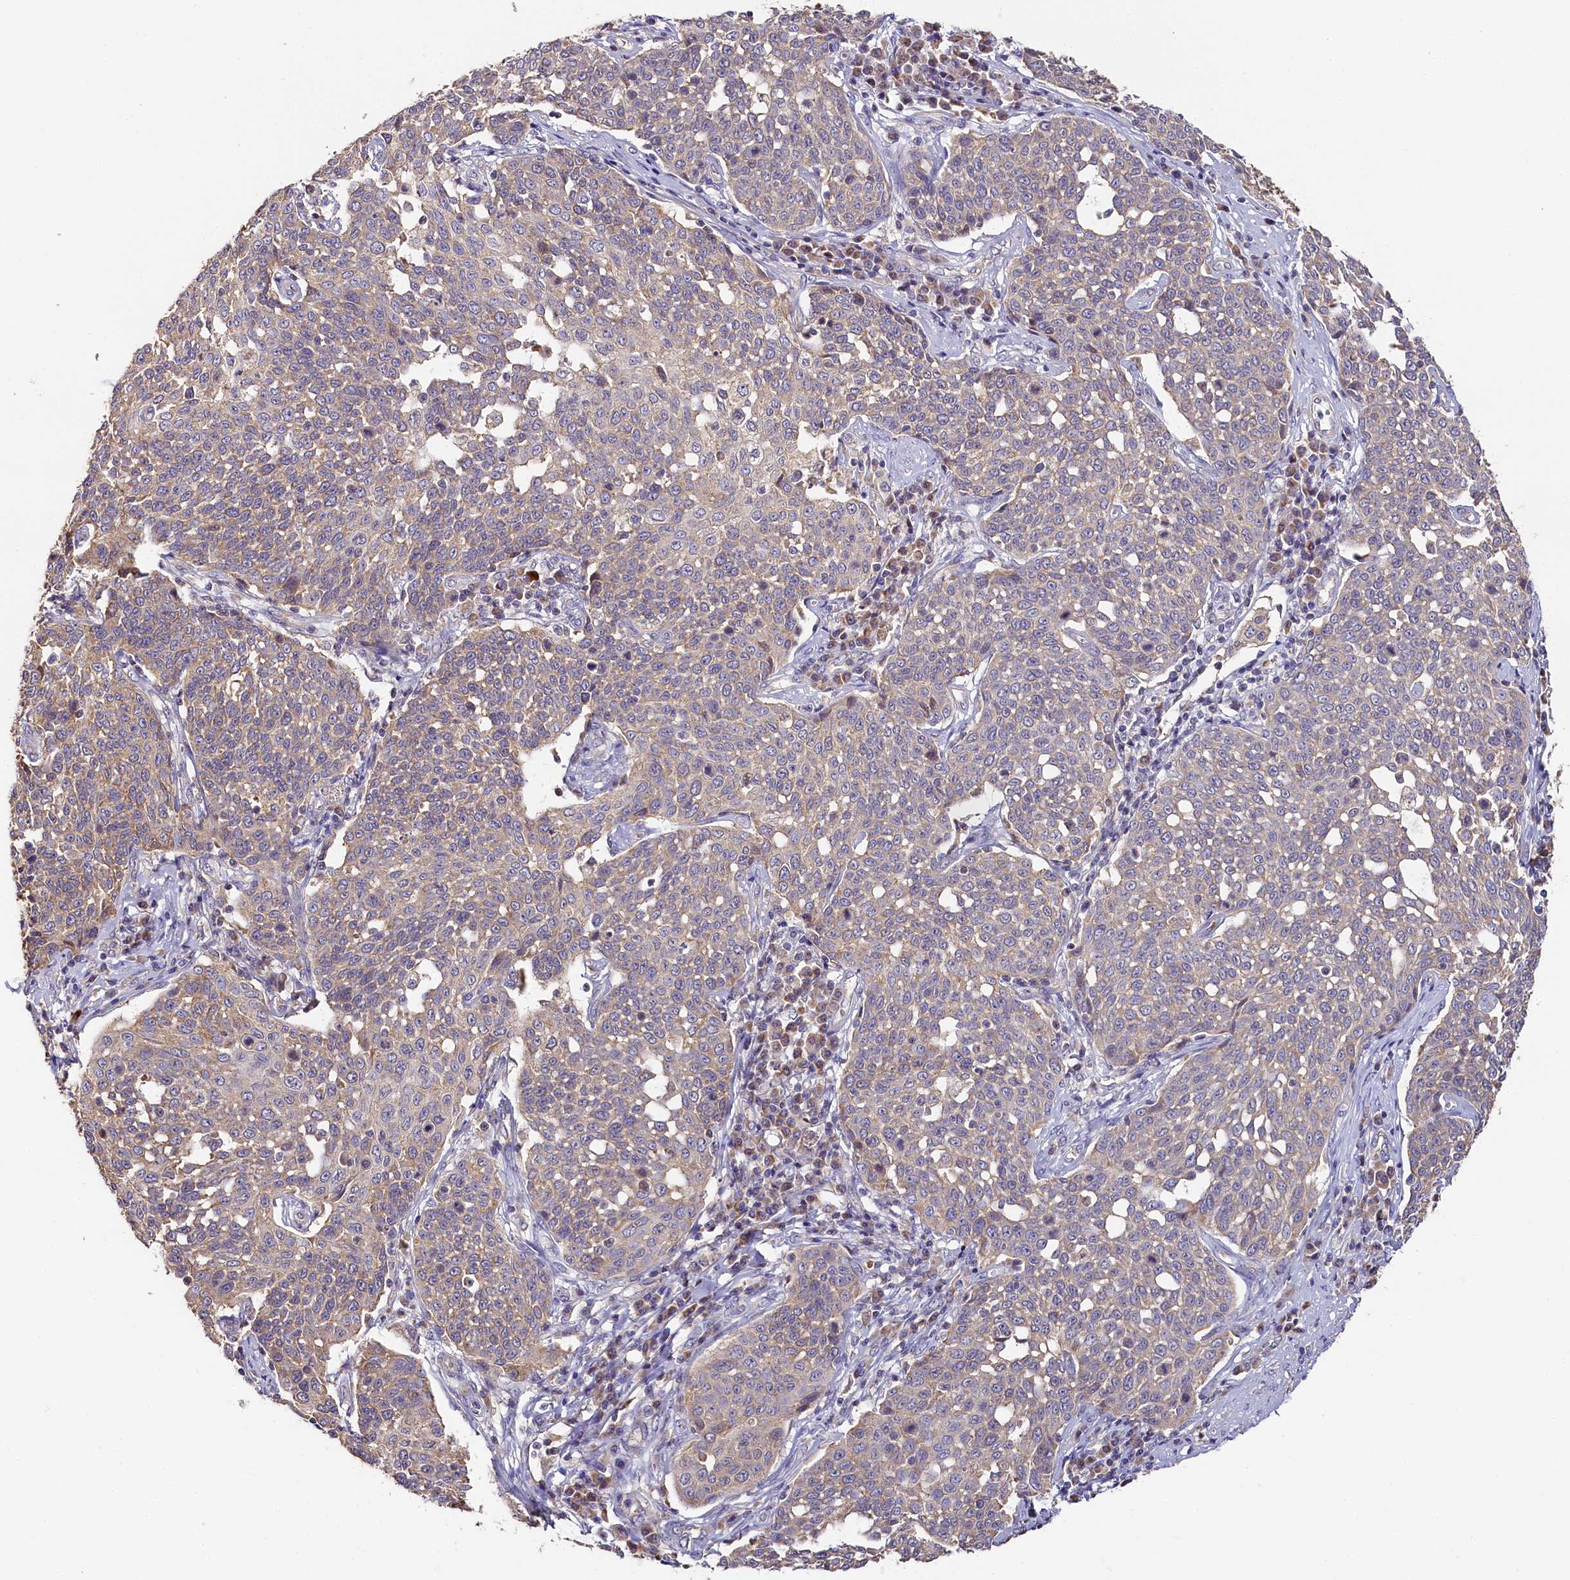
{"staining": {"intensity": "negative", "quantity": "none", "location": "none"}, "tissue": "cervical cancer", "cell_type": "Tumor cells", "image_type": "cancer", "snomed": [{"axis": "morphology", "description": "Squamous cell carcinoma, NOS"}, {"axis": "topography", "description": "Cervix"}], "caption": "Immunohistochemistry histopathology image of neoplastic tissue: human cervical cancer stained with DAB (3,3'-diaminobenzidine) displays no significant protein staining in tumor cells.", "gene": "KATNB1", "patient": {"sex": "female", "age": 34}}